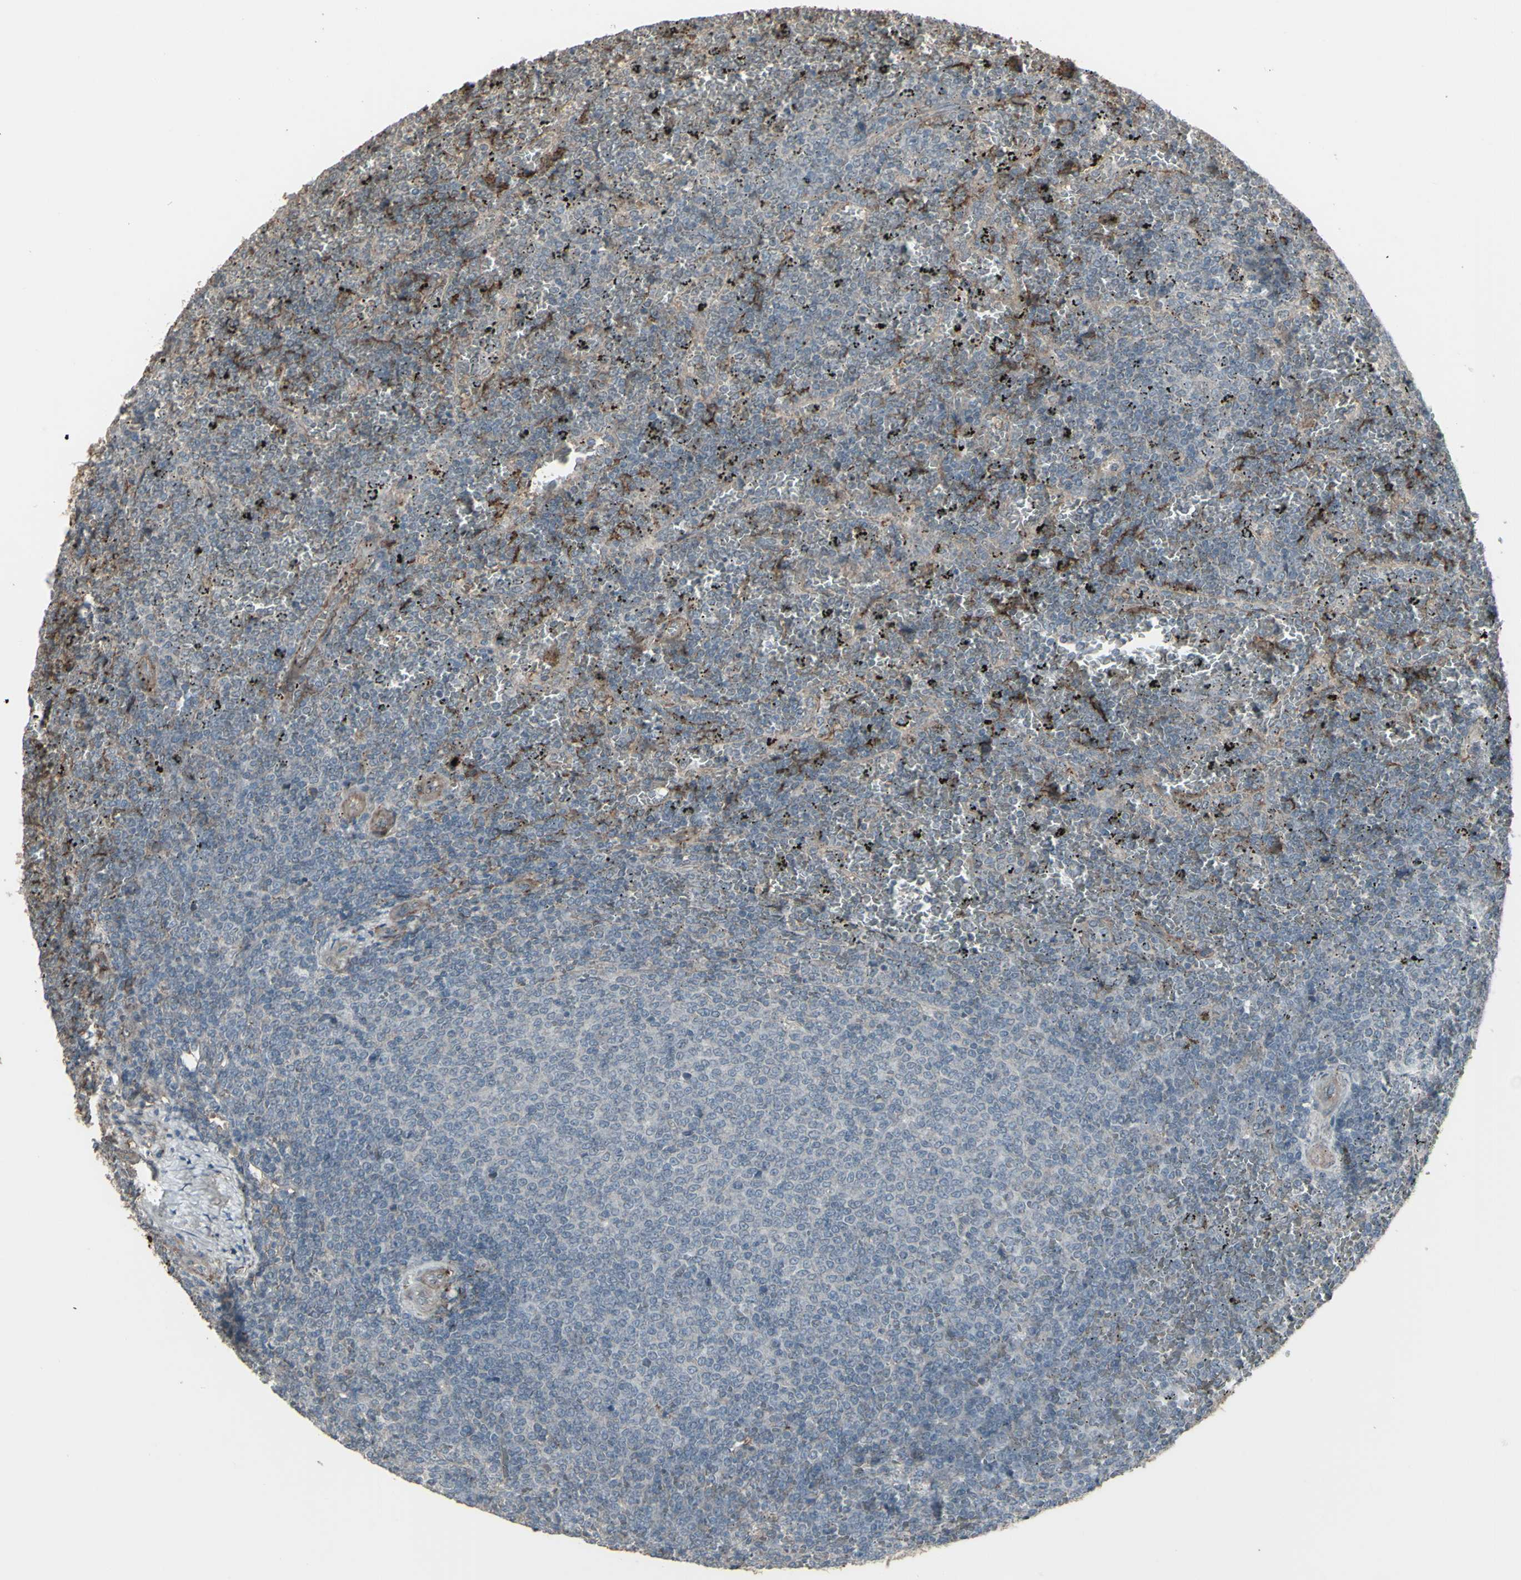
{"staining": {"intensity": "negative", "quantity": "none", "location": "none"}, "tissue": "lymphoma", "cell_type": "Tumor cells", "image_type": "cancer", "snomed": [{"axis": "morphology", "description": "Malignant lymphoma, non-Hodgkin's type, Low grade"}, {"axis": "topography", "description": "Spleen"}], "caption": "There is no significant positivity in tumor cells of low-grade malignant lymphoma, non-Hodgkin's type.", "gene": "SMO", "patient": {"sex": "female", "age": 77}}